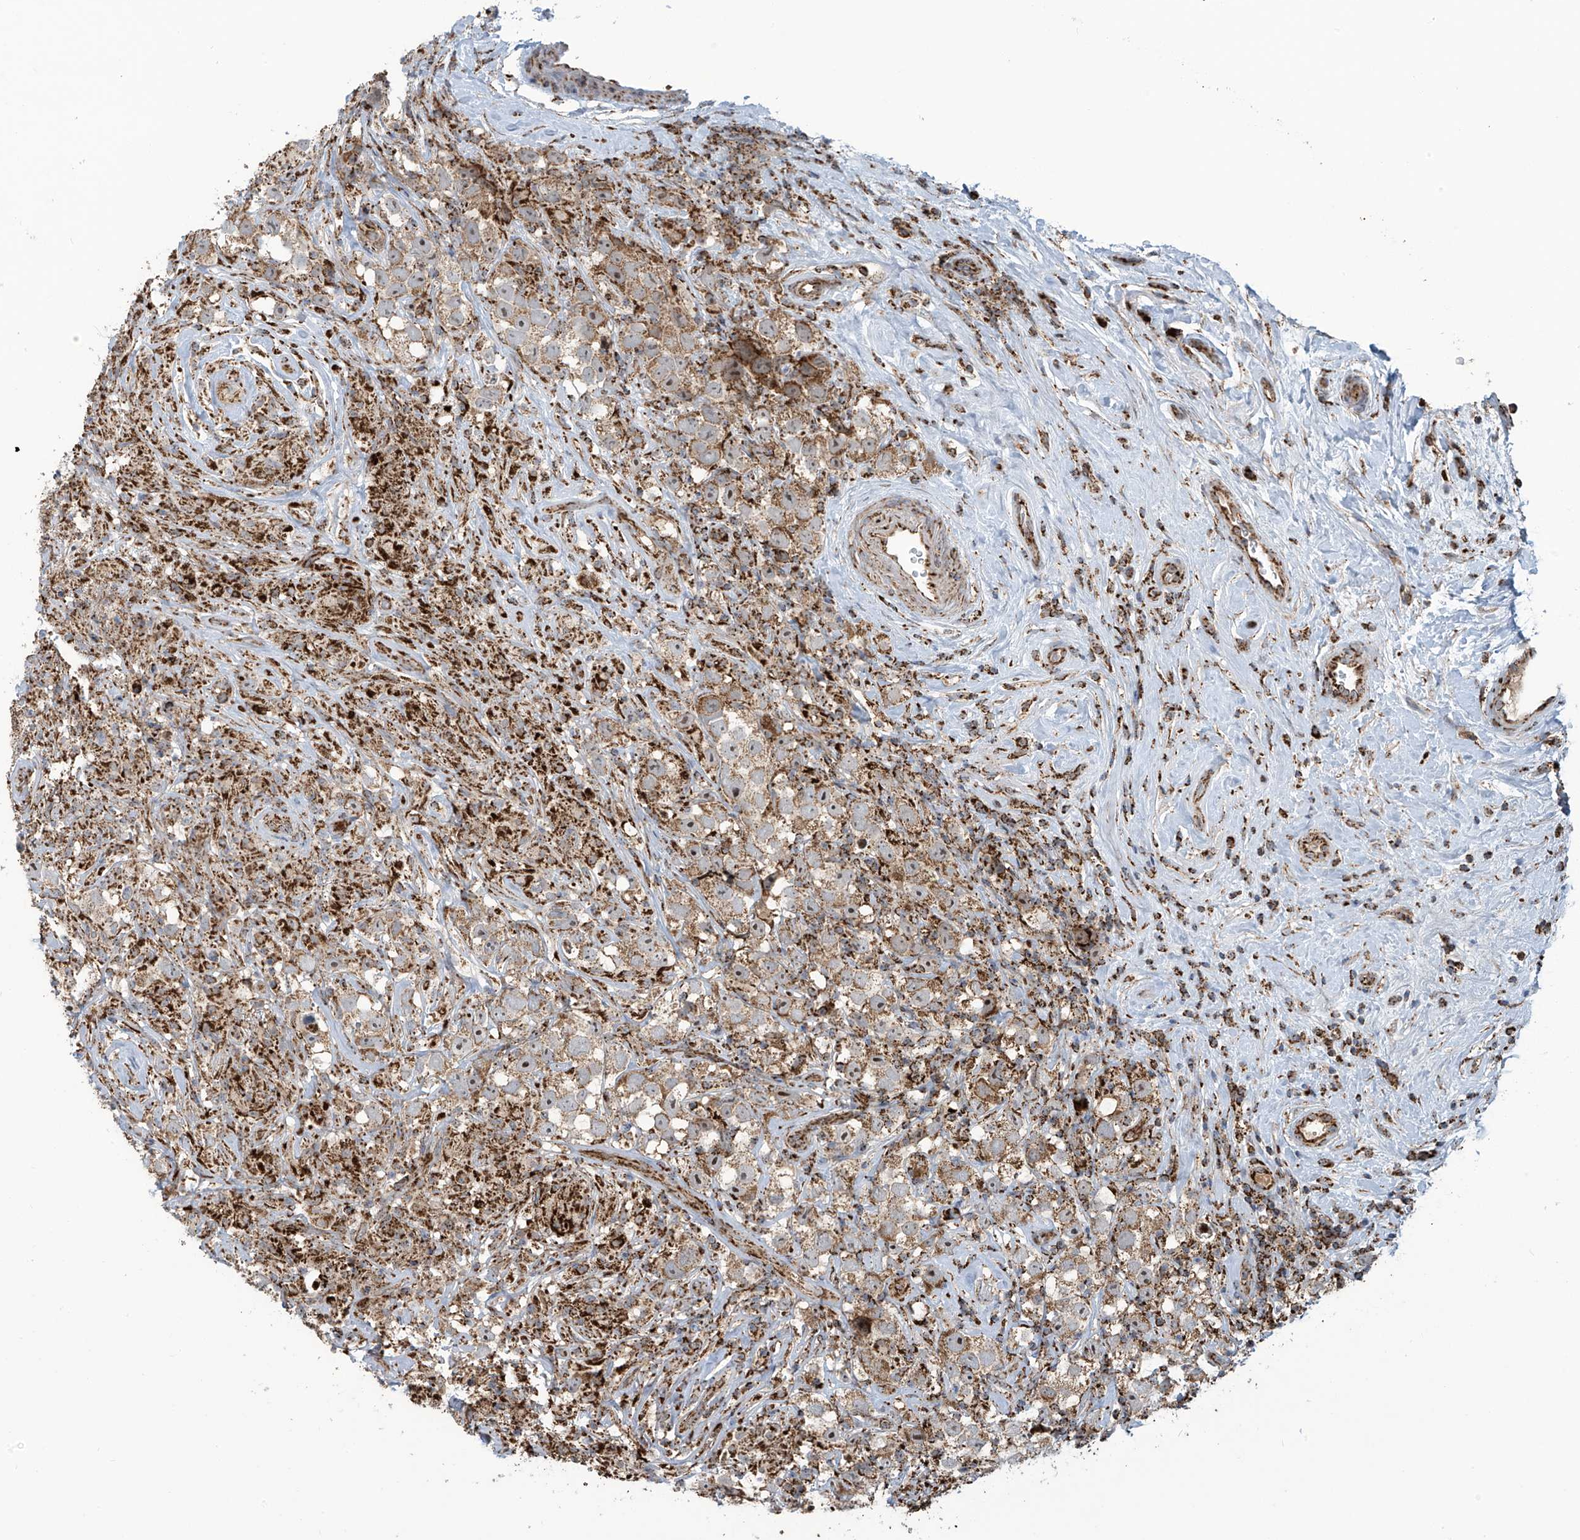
{"staining": {"intensity": "moderate", "quantity": ">75%", "location": "cytoplasmic/membranous"}, "tissue": "testis cancer", "cell_type": "Tumor cells", "image_type": "cancer", "snomed": [{"axis": "morphology", "description": "Seminoma, NOS"}, {"axis": "topography", "description": "Testis"}], "caption": "This is an image of IHC staining of seminoma (testis), which shows moderate expression in the cytoplasmic/membranous of tumor cells.", "gene": "COX10", "patient": {"sex": "male", "age": 49}}